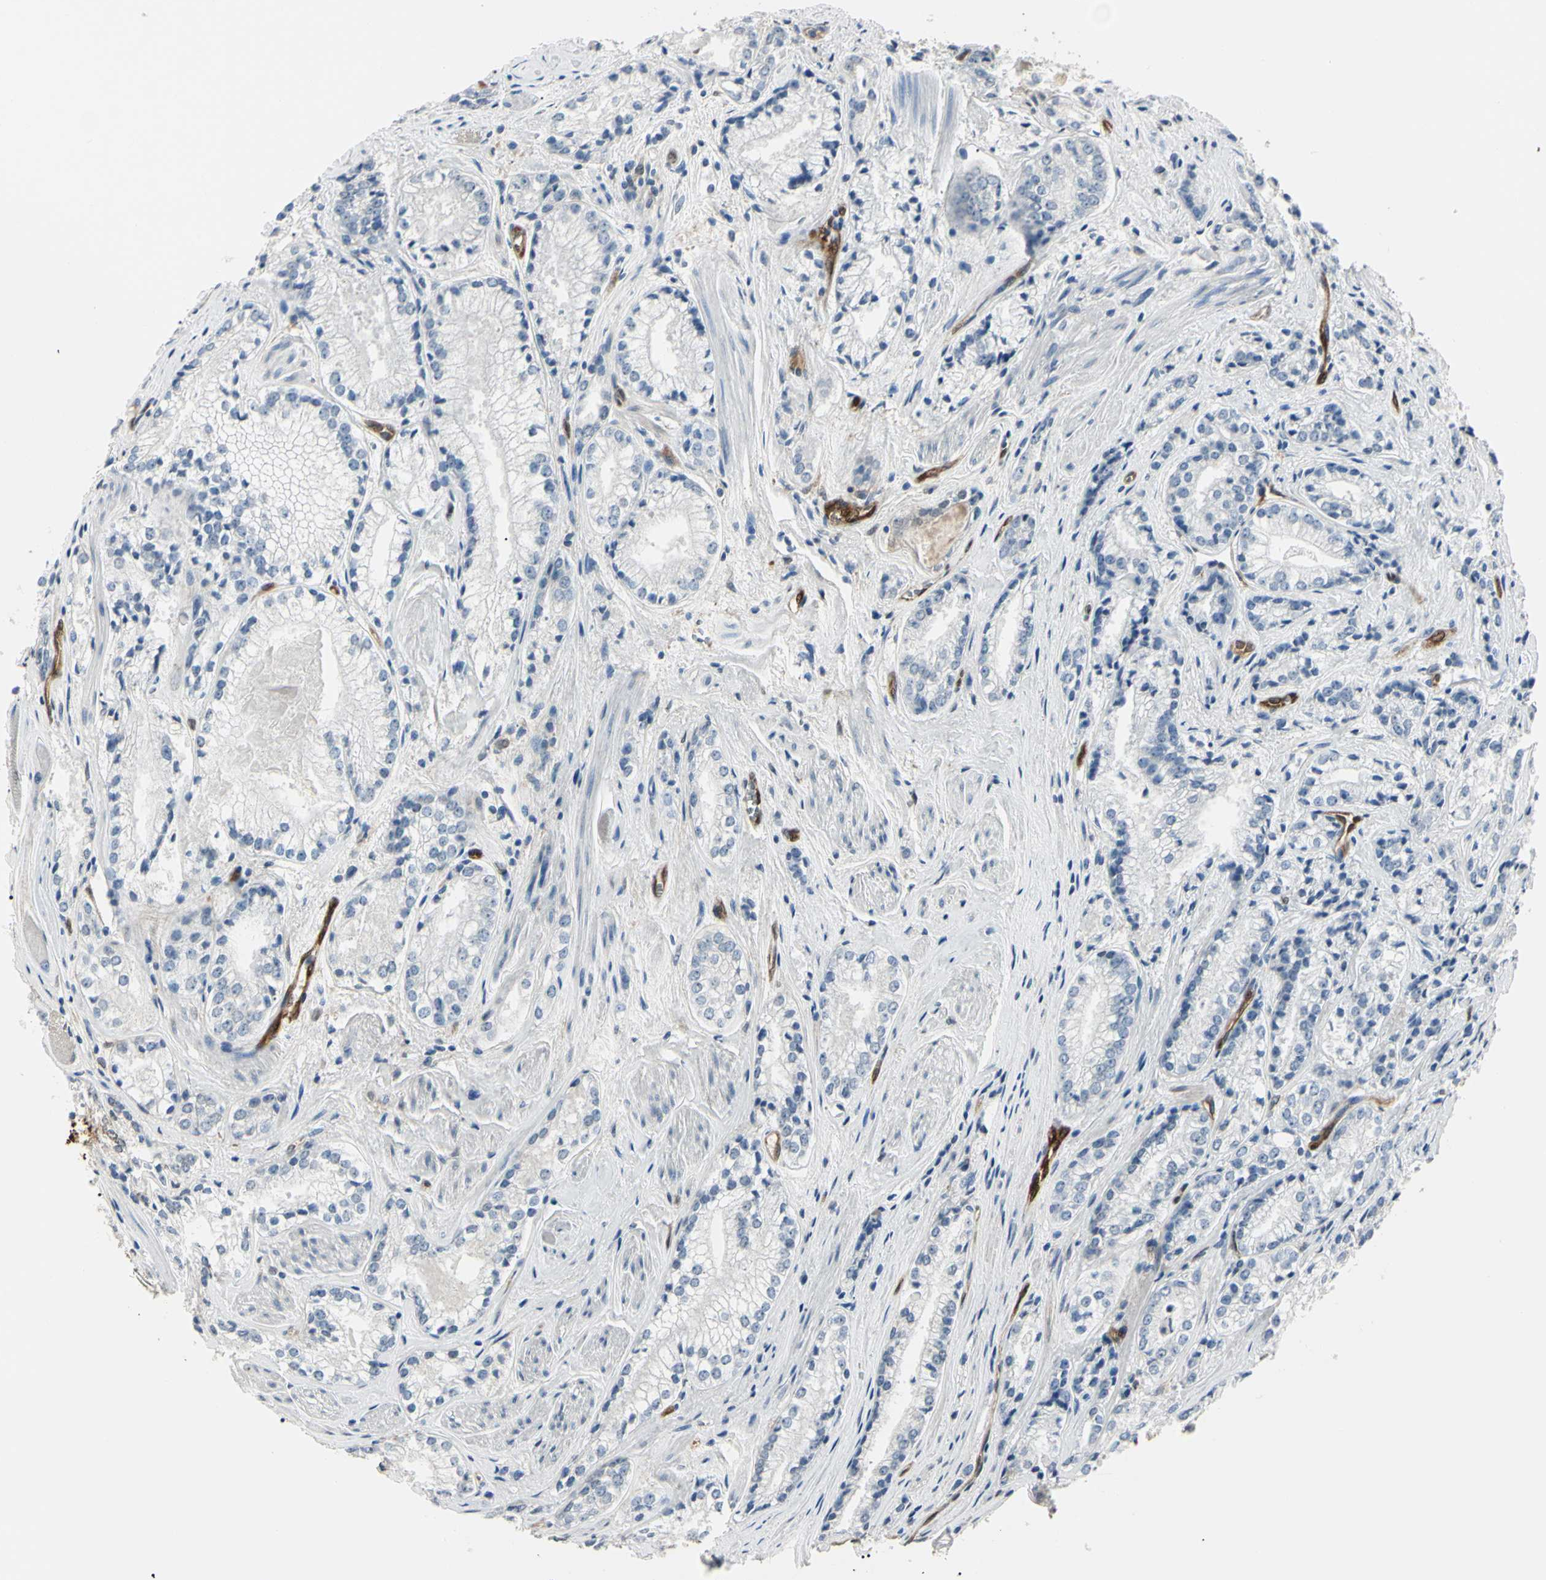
{"staining": {"intensity": "negative", "quantity": "none", "location": "none"}, "tissue": "prostate cancer", "cell_type": "Tumor cells", "image_type": "cancer", "snomed": [{"axis": "morphology", "description": "Adenocarcinoma, Low grade"}, {"axis": "topography", "description": "Prostate"}], "caption": "High magnification brightfield microscopy of prostate cancer (adenocarcinoma (low-grade)) stained with DAB (brown) and counterstained with hematoxylin (blue): tumor cells show no significant positivity.", "gene": "AKR1C3", "patient": {"sex": "male", "age": 60}}